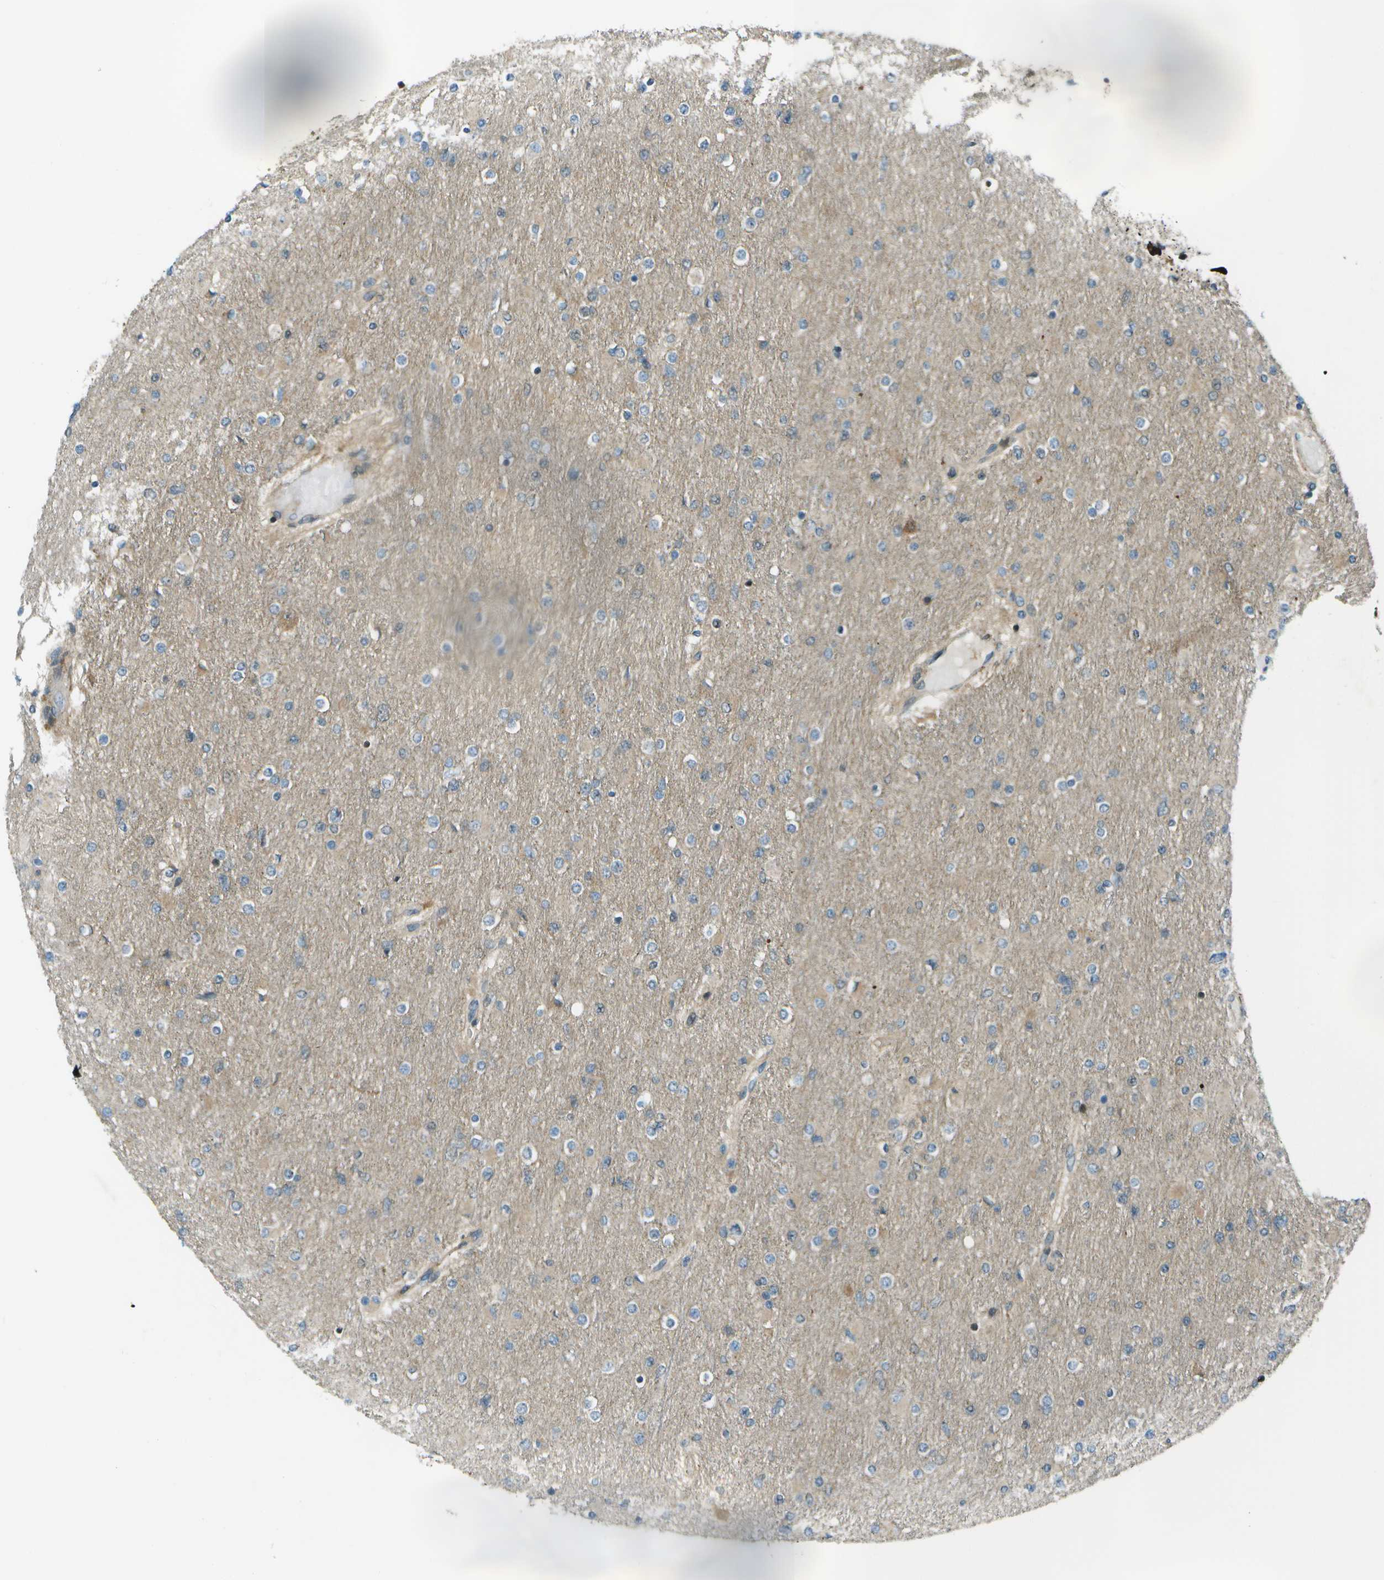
{"staining": {"intensity": "negative", "quantity": "none", "location": "none"}, "tissue": "glioma", "cell_type": "Tumor cells", "image_type": "cancer", "snomed": [{"axis": "morphology", "description": "Glioma, malignant, High grade"}, {"axis": "topography", "description": "Cerebral cortex"}], "caption": "Tumor cells show no significant protein staining in malignant high-grade glioma.", "gene": "TMEM19", "patient": {"sex": "female", "age": 36}}